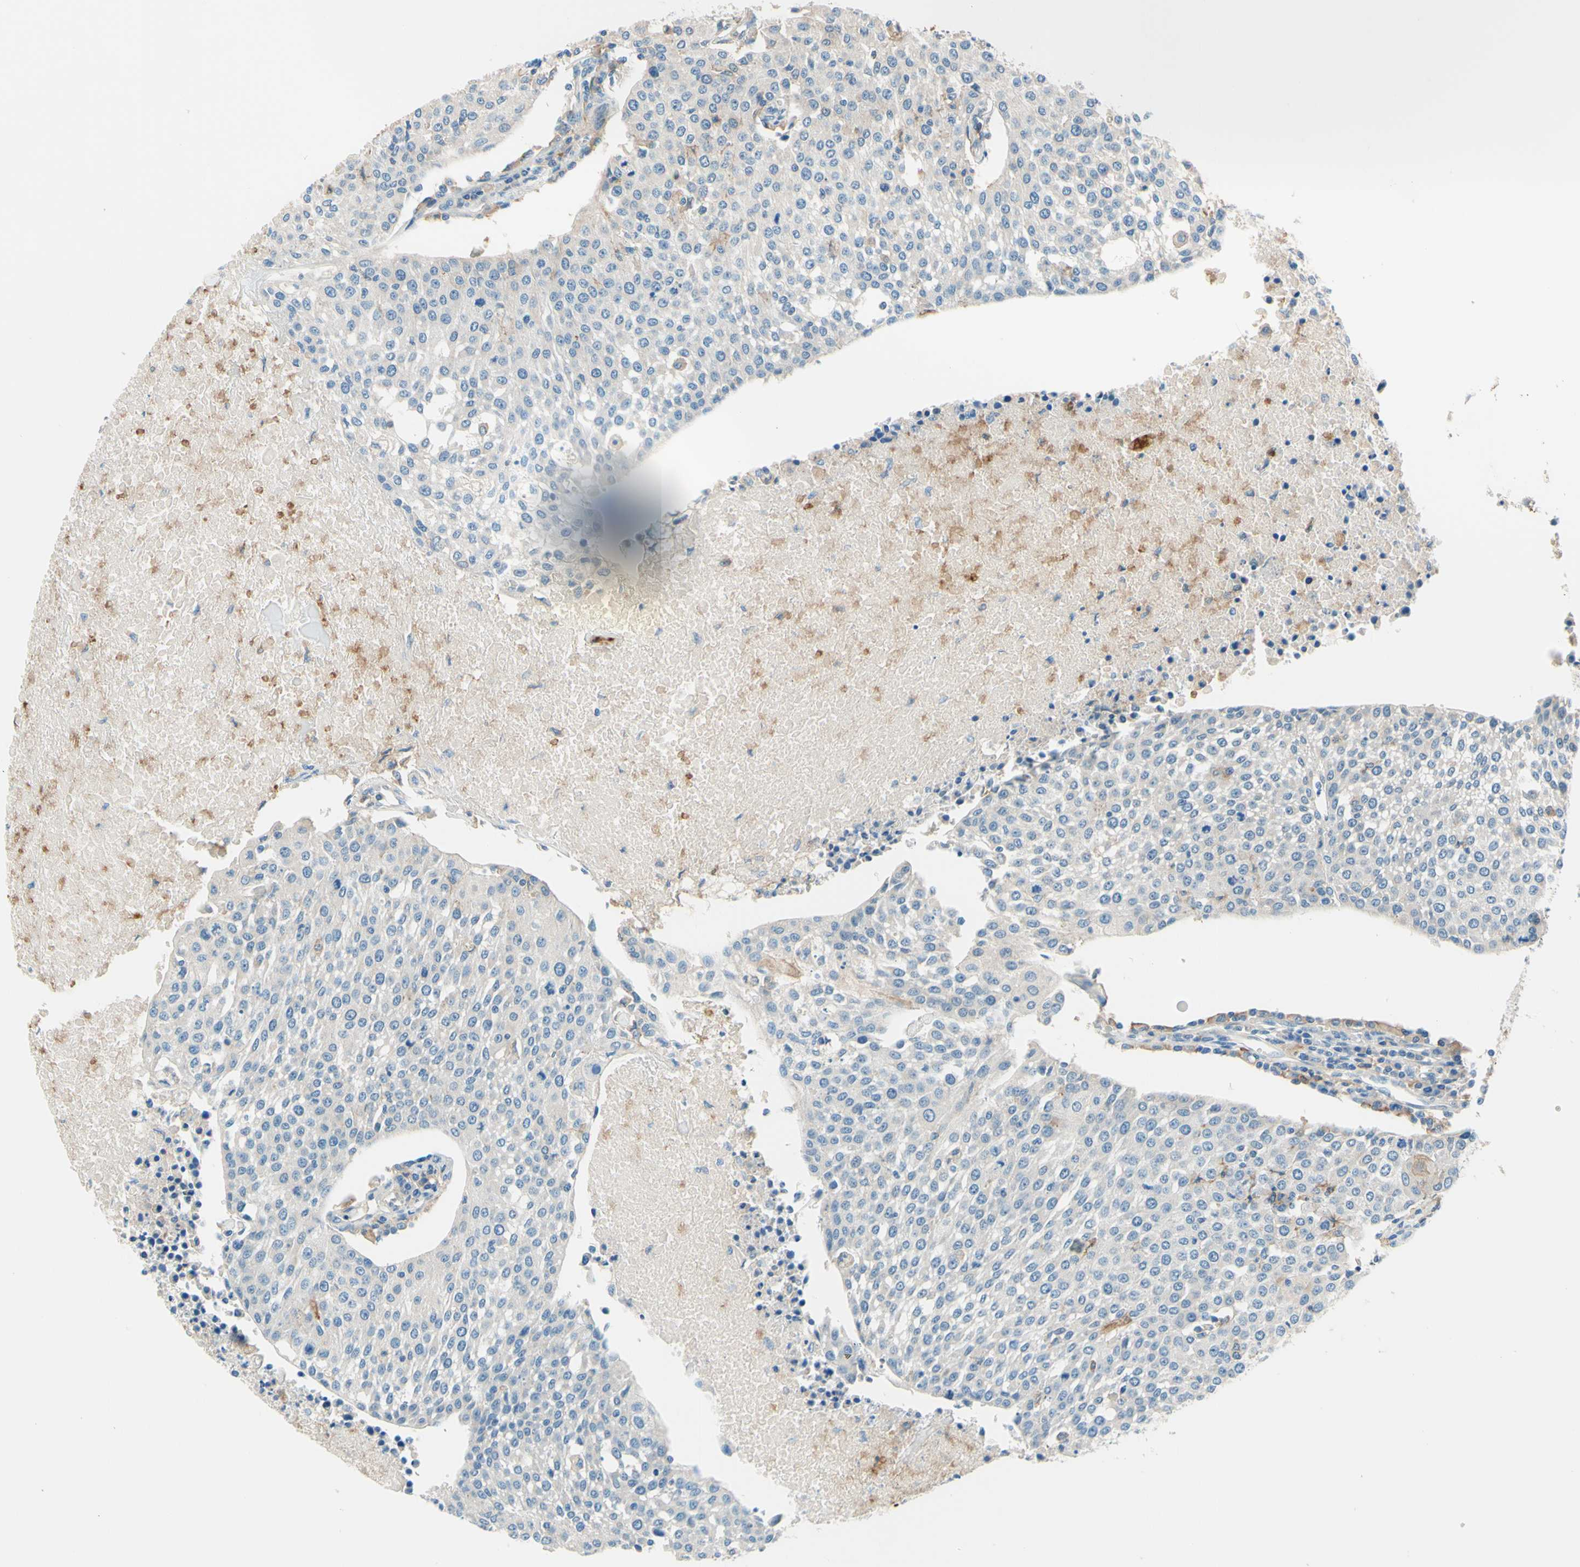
{"staining": {"intensity": "weak", "quantity": "<25%", "location": "cytoplasmic/membranous"}, "tissue": "urothelial cancer", "cell_type": "Tumor cells", "image_type": "cancer", "snomed": [{"axis": "morphology", "description": "Urothelial carcinoma, High grade"}, {"axis": "topography", "description": "Urinary bladder"}], "caption": "A micrograph of human urothelial carcinoma (high-grade) is negative for staining in tumor cells.", "gene": "SIGLEC9", "patient": {"sex": "female", "age": 85}}